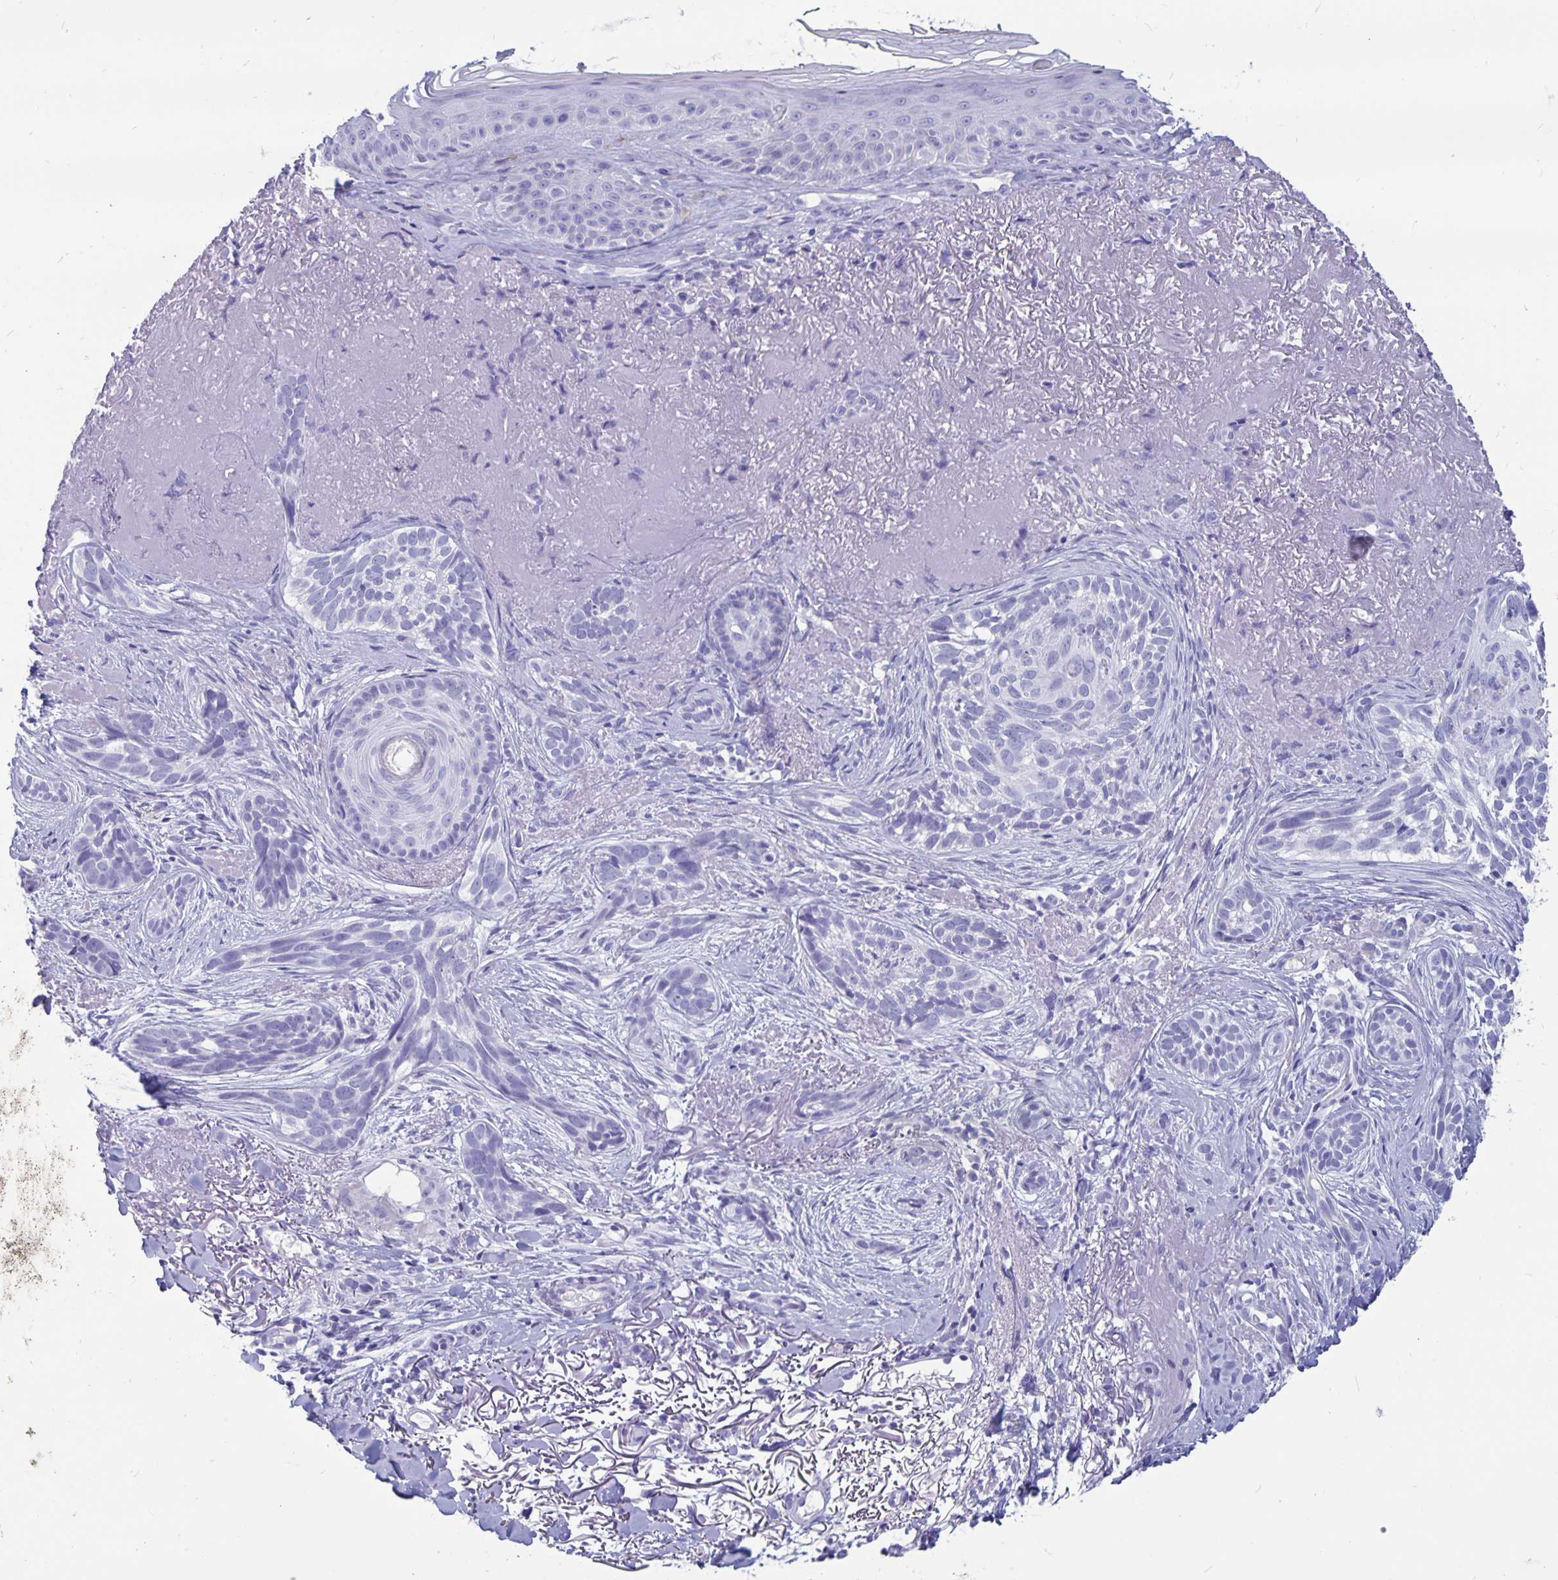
{"staining": {"intensity": "negative", "quantity": "none", "location": "none"}, "tissue": "skin cancer", "cell_type": "Tumor cells", "image_type": "cancer", "snomed": [{"axis": "morphology", "description": "Basal cell carcinoma"}, {"axis": "morphology", "description": "BCC, high aggressive"}, {"axis": "topography", "description": "Skin"}], "caption": "Immunohistochemical staining of human skin cancer displays no significant staining in tumor cells.", "gene": "BPIFA3", "patient": {"sex": "female", "age": 86}}